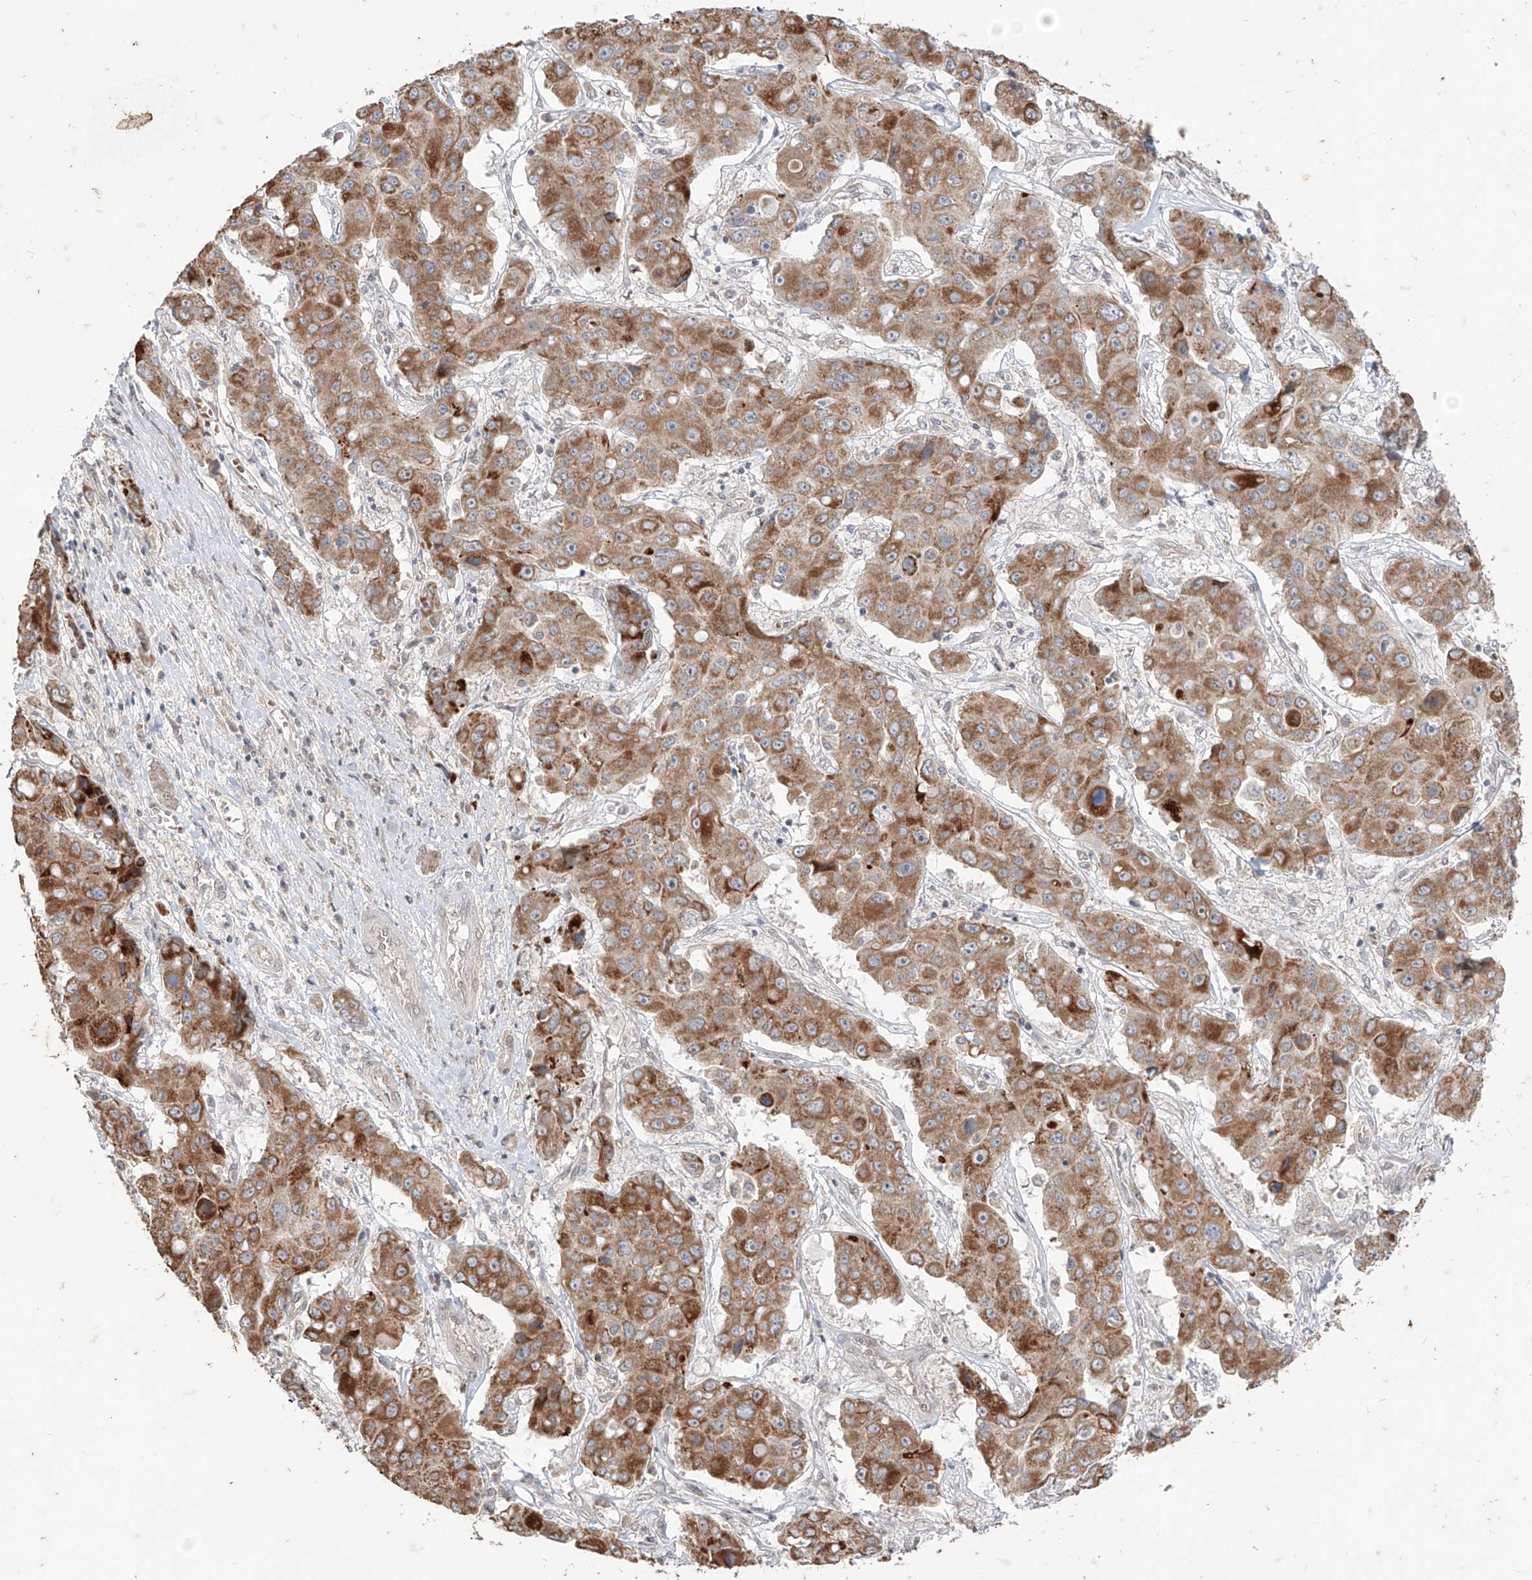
{"staining": {"intensity": "moderate", "quantity": ">75%", "location": "cytoplasmic/membranous"}, "tissue": "liver cancer", "cell_type": "Tumor cells", "image_type": "cancer", "snomed": [{"axis": "morphology", "description": "Cholangiocarcinoma"}, {"axis": "topography", "description": "Liver"}], "caption": "Moderate cytoplasmic/membranous protein staining is identified in about >75% of tumor cells in cholangiocarcinoma (liver). The staining was performed using DAB to visualize the protein expression in brown, while the nuclei were stained in blue with hematoxylin (Magnification: 20x).", "gene": "MTUS2", "patient": {"sex": "male", "age": 67}}